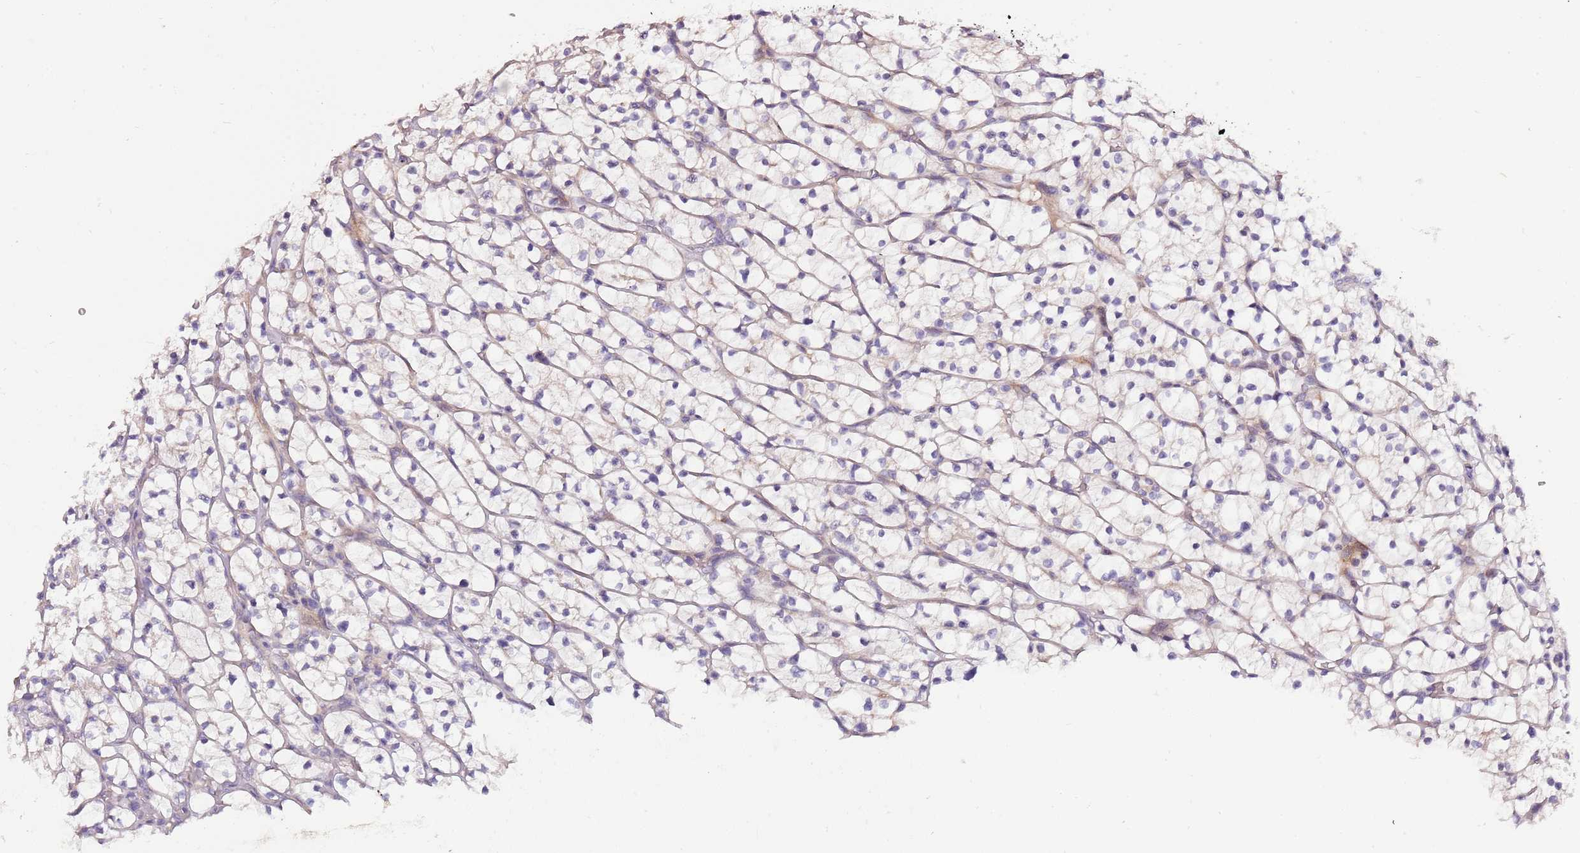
{"staining": {"intensity": "negative", "quantity": "none", "location": "none"}, "tissue": "renal cancer", "cell_type": "Tumor cells", "image_type": "cancer", "snomed": [{"axis": "morphology", "description": "Adenocarcinoma, NOS"}, {"axis": "topography", "description": "Kidney"}], "caption": "IHC of adenocarcinoma (renal) shows no positivity in tumor cells.", "gene": "NKX2-3", "patient": {"sex": "female", "age": 64}}